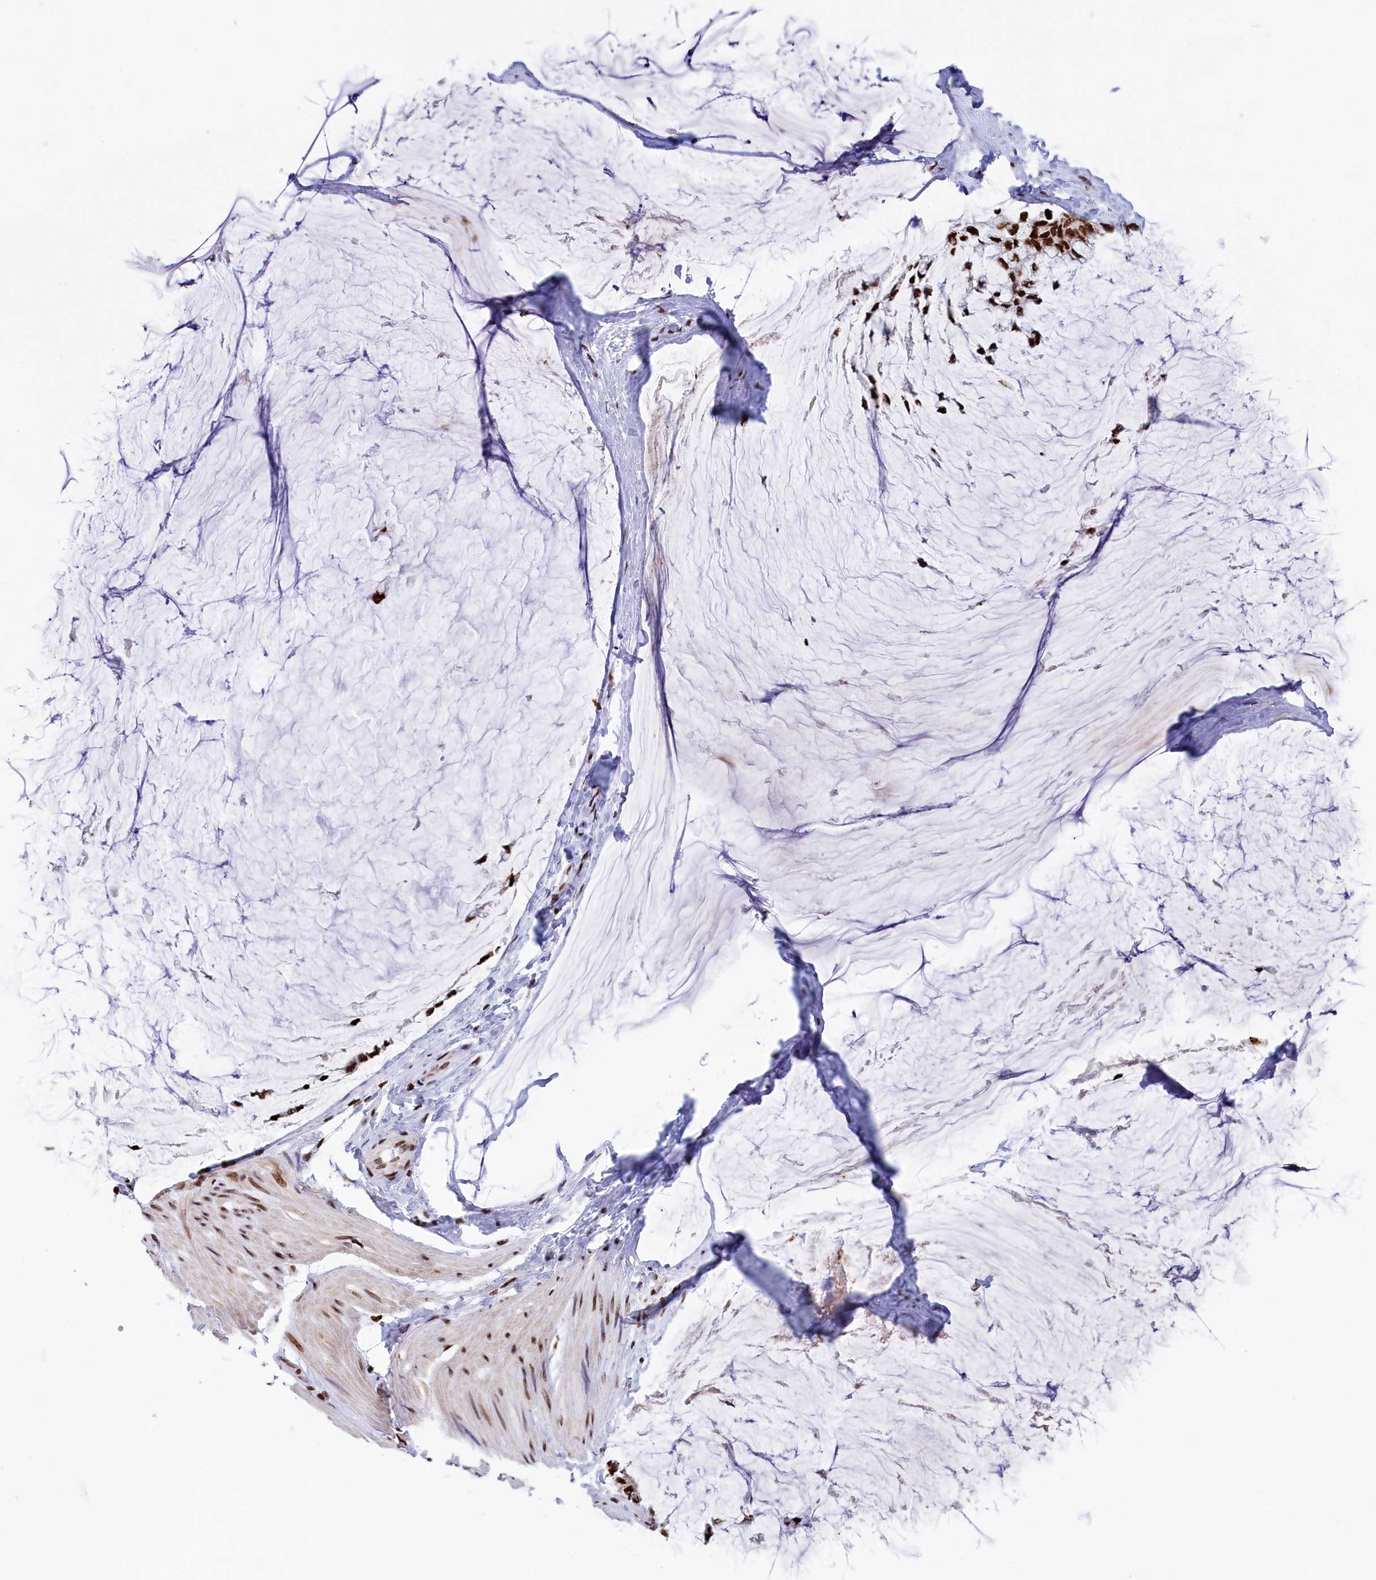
{"staining": {"intensity": "strong", "quantity": ">75%", "location": "nuclear"}, "tissue": "ovarian cancer", "cell_type": "Tumor cells", "image_type": "cancer", "snomed": [{"axis": "morphology", "description": "Cystadenocarcinoma, mucinous, NOS"}, {"axis": "topography", "description": "Ovary"}], "caption": "High-magnification brightfield microscopy of ovarian cancer stained with DAB (brown) and counterstained with hematoxylin (blue). tumor cells exhibit strong nuclear positivity is identified in about>75% of cells. (IHC, brightfield microscopy, high magnification).", "gene": "TIMM29", "patient": {"sex": "female", "age": 39}}